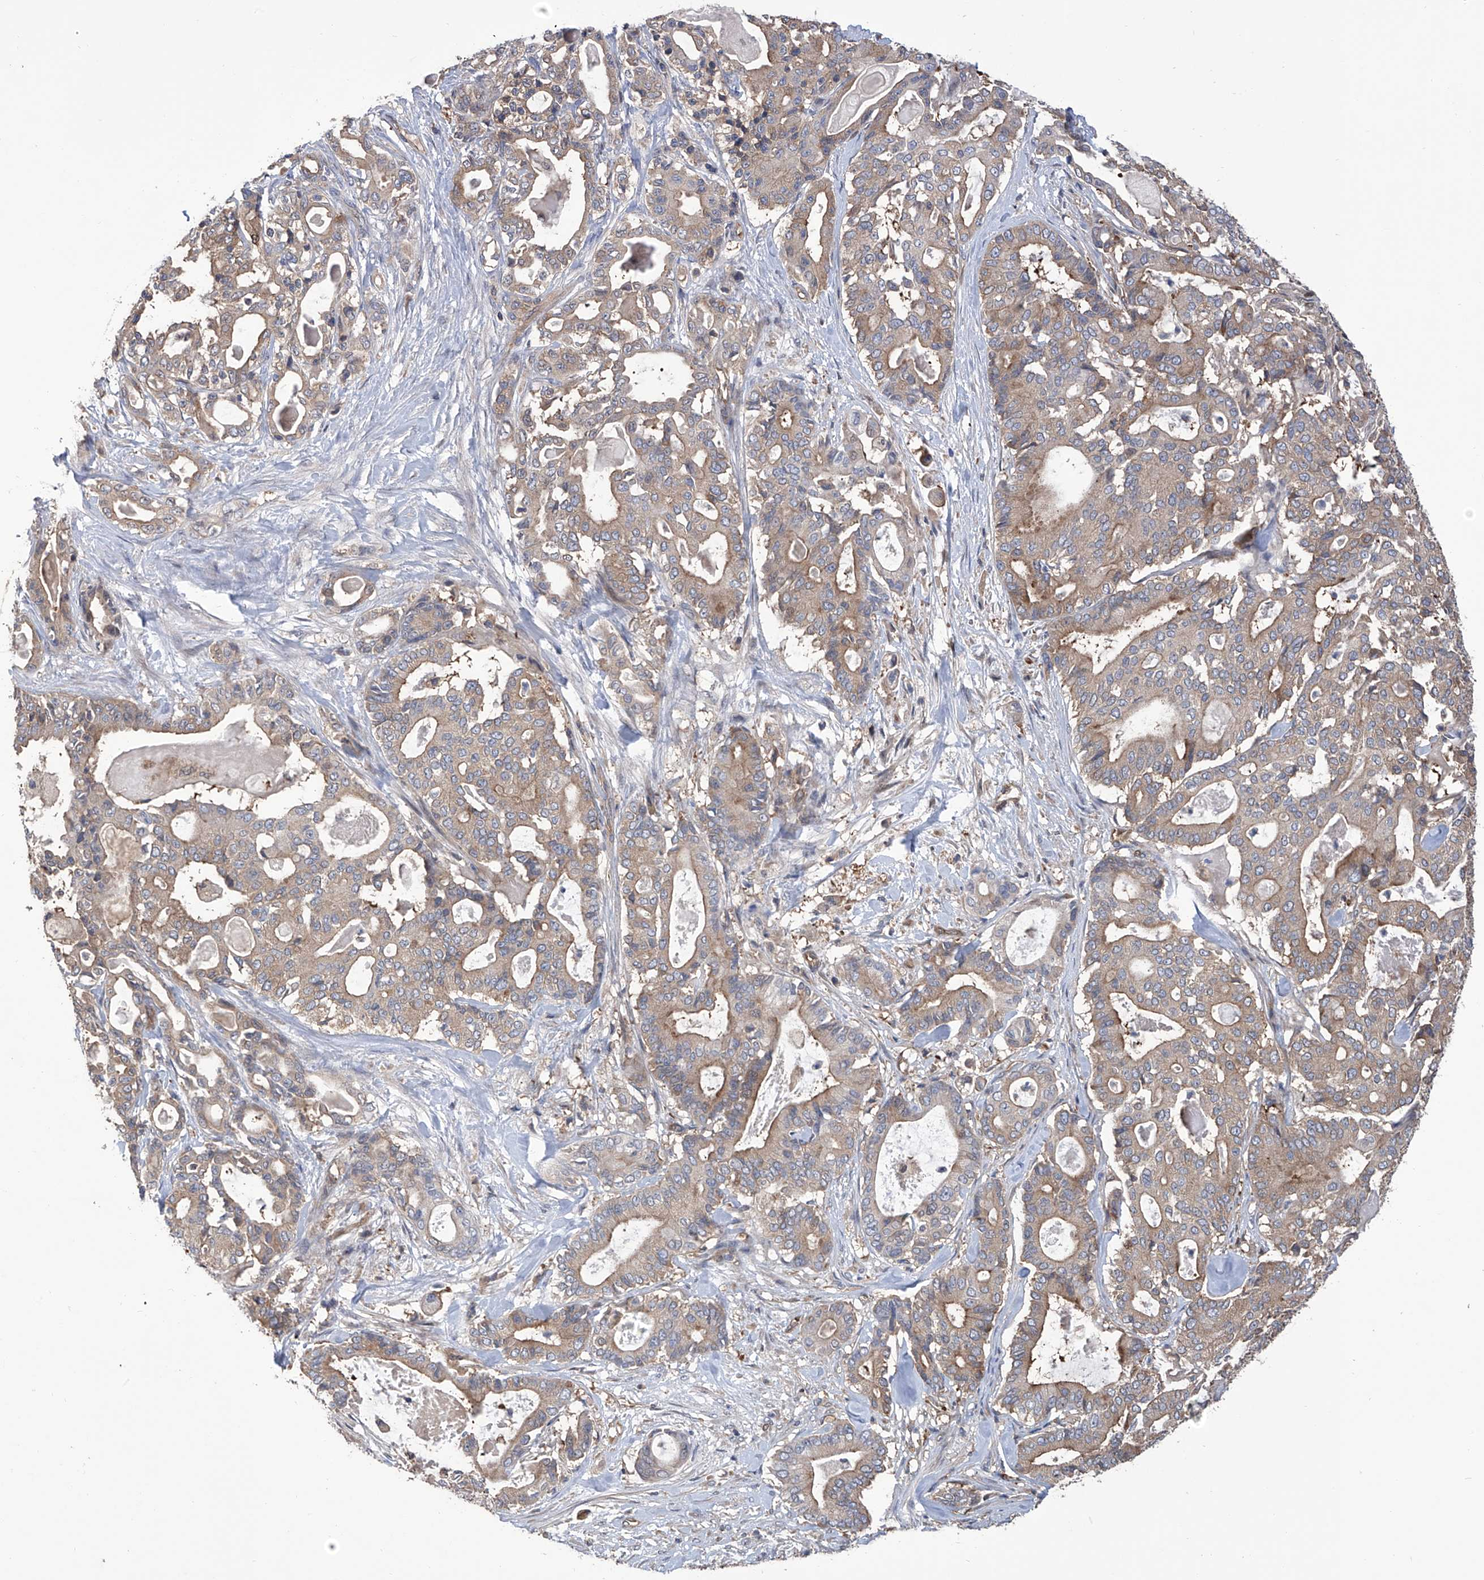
{"staining": {"intensity": "weak", "quantity": ">75%", "location": "cytoplasmic/membranous"}, "tissue": "pancreatic cancer", "cell_type": "Tumor cells", "image_type": "cancer", "snomed": [{"axis": "morphology", "description": "Adenocarcinoma, NOS"}, {"axis": "topography", "description": "Pancreas"}], "caption": "Immunohistochemistry (IHC) staining of adenocarcinoma (pancreatic), which demonstrates low levels of weak cytoplasmic/membranous staining in about >75% of tumor cells indicating weak cytoplasmic/membranous protein expression. The staining was performed using DAB (3,3'-diaminobenzidine) (brown) for protein detection and nuclei were counterstained in hematoxylin (blue).", "gene": "NUDT17", "patient": {"sex": "male", "age": 63}}